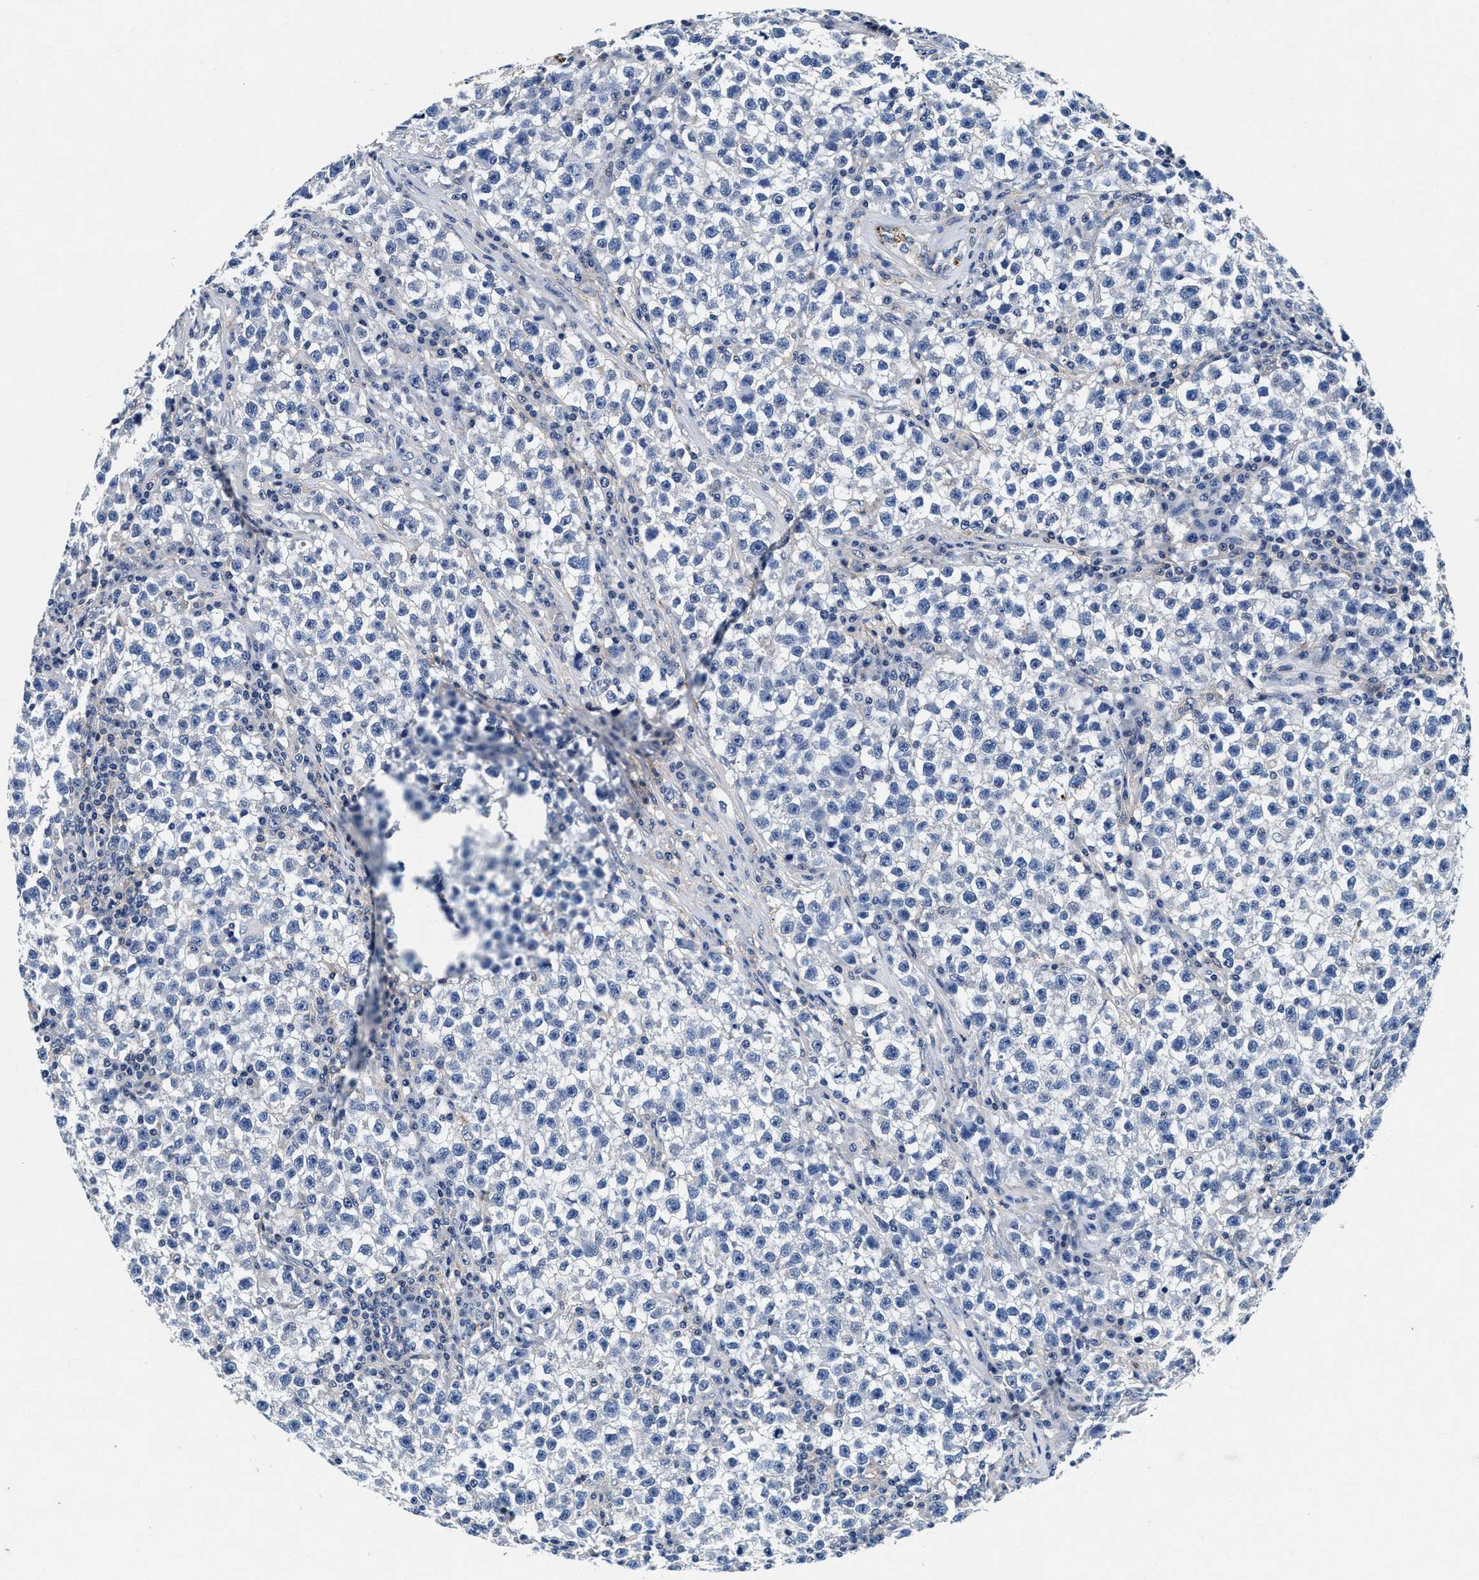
{"staining": {"intensity": "negative", "quantity": "none", "location": "none"}, "tissue": "testis cancer", "cell_type": "Tumor cells", "image_type": "cancer", "snomed": [{"axis": "morphology", "description": "Seminoma, NOS"}, {"axis": "topography", "description": "Testis"}], "caption": "A histopathology image of human testis cancer (seminoma) is negative for staining in tumor cells. (Brightfield microscopy of DAB immunohistochemistry (IHC) at high magnification).", "gene": "SLC8A1", "patient": {"sex": "male", "age": 22}}